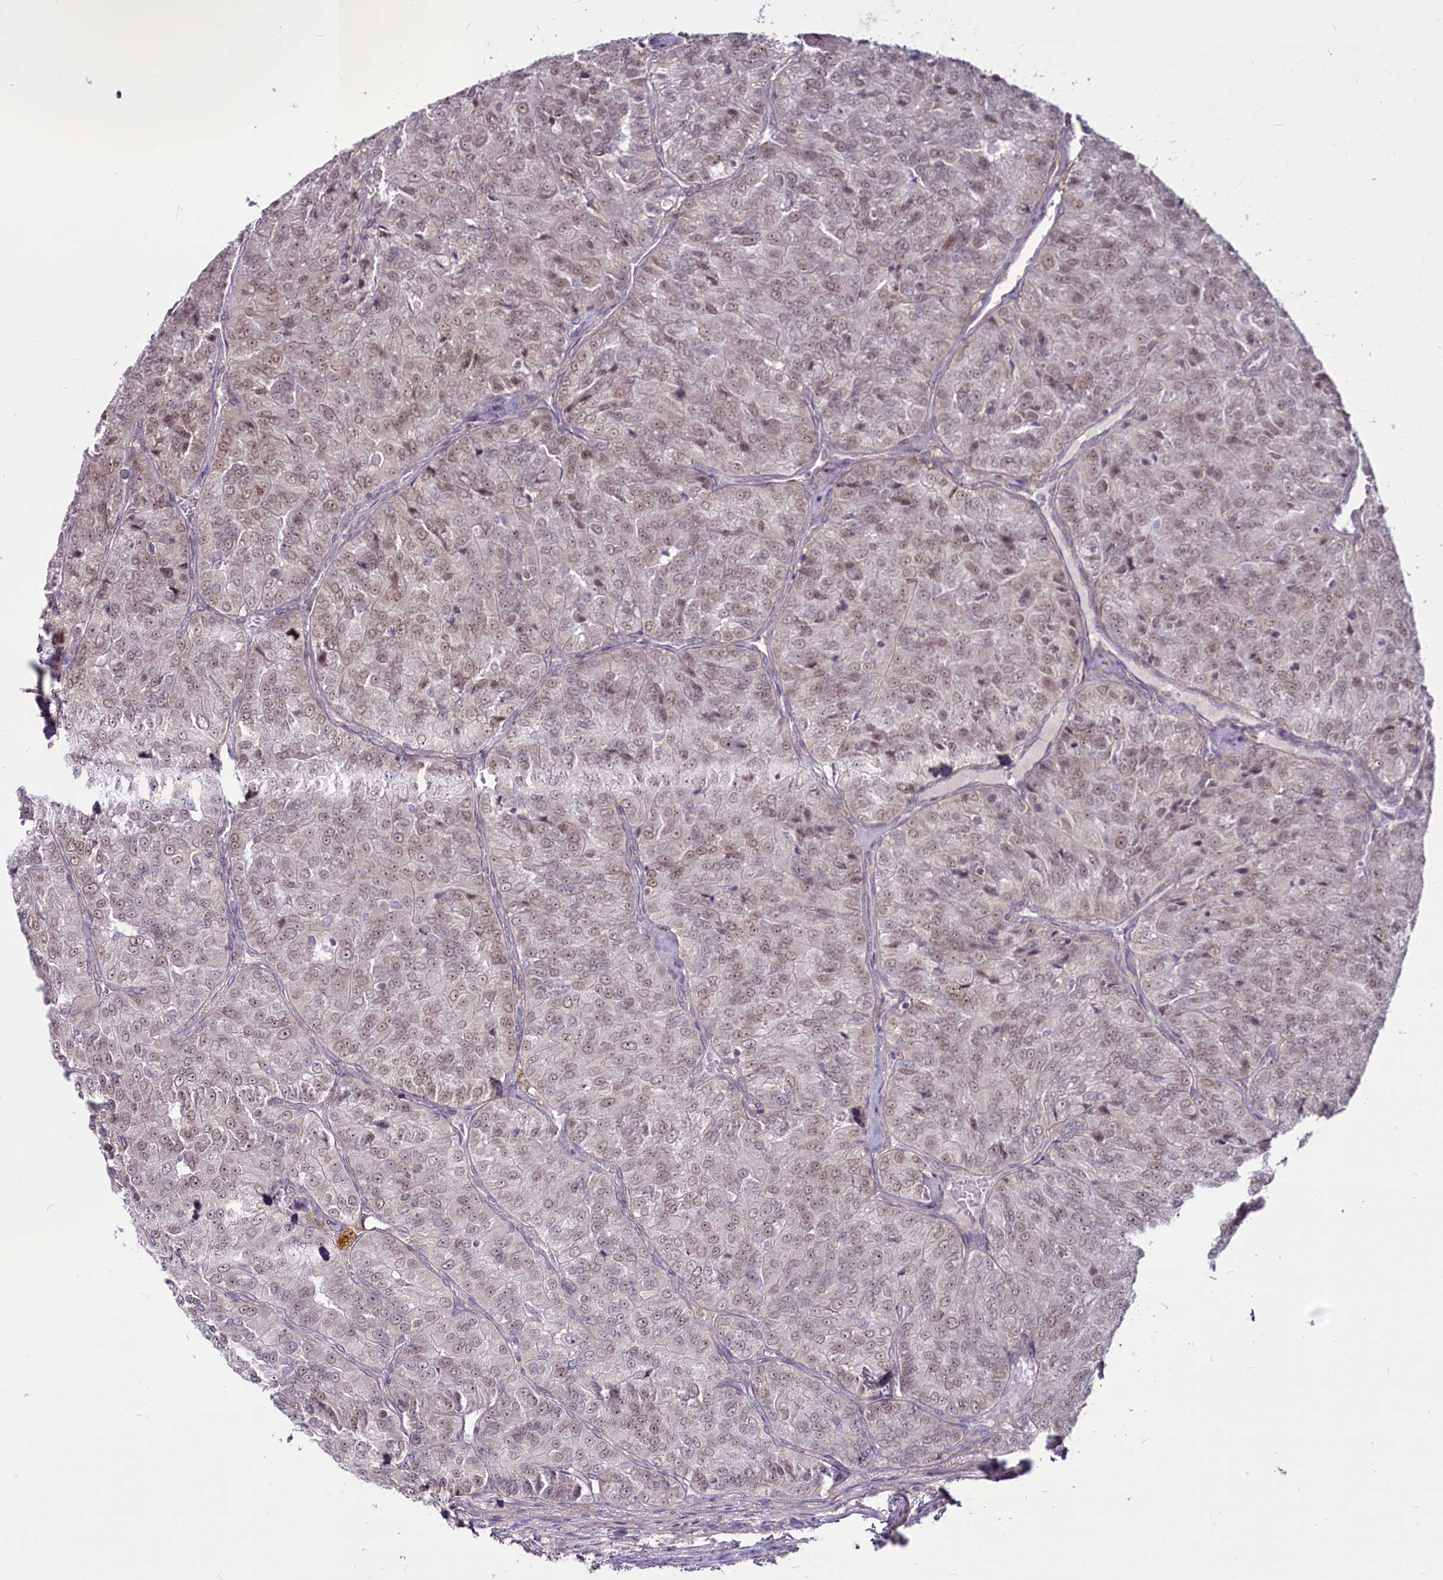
{"staining": {"intensity": "weak", "quantity": "25%-75%", "location": "nuclear"}, "tissue": "renal cancer", "cell_type": "Tumor cells", "image_type": "cancer", "snomed": [{"axis": "morphology", "description": "Adenocarcinoma, NOS"}, {"axis": "topography", "description": "Kidney"}], "caption": "Immunohistochemical staining of human renal cancer (adenocarcinoma) displays weak nuclear protein staining in approximately 25%-75% of tumor cells. (DAB IHC with brightfield microscopy, high magnification).", "gene": "RSBN1", "patient": {"sex": "female", "age": 63}}